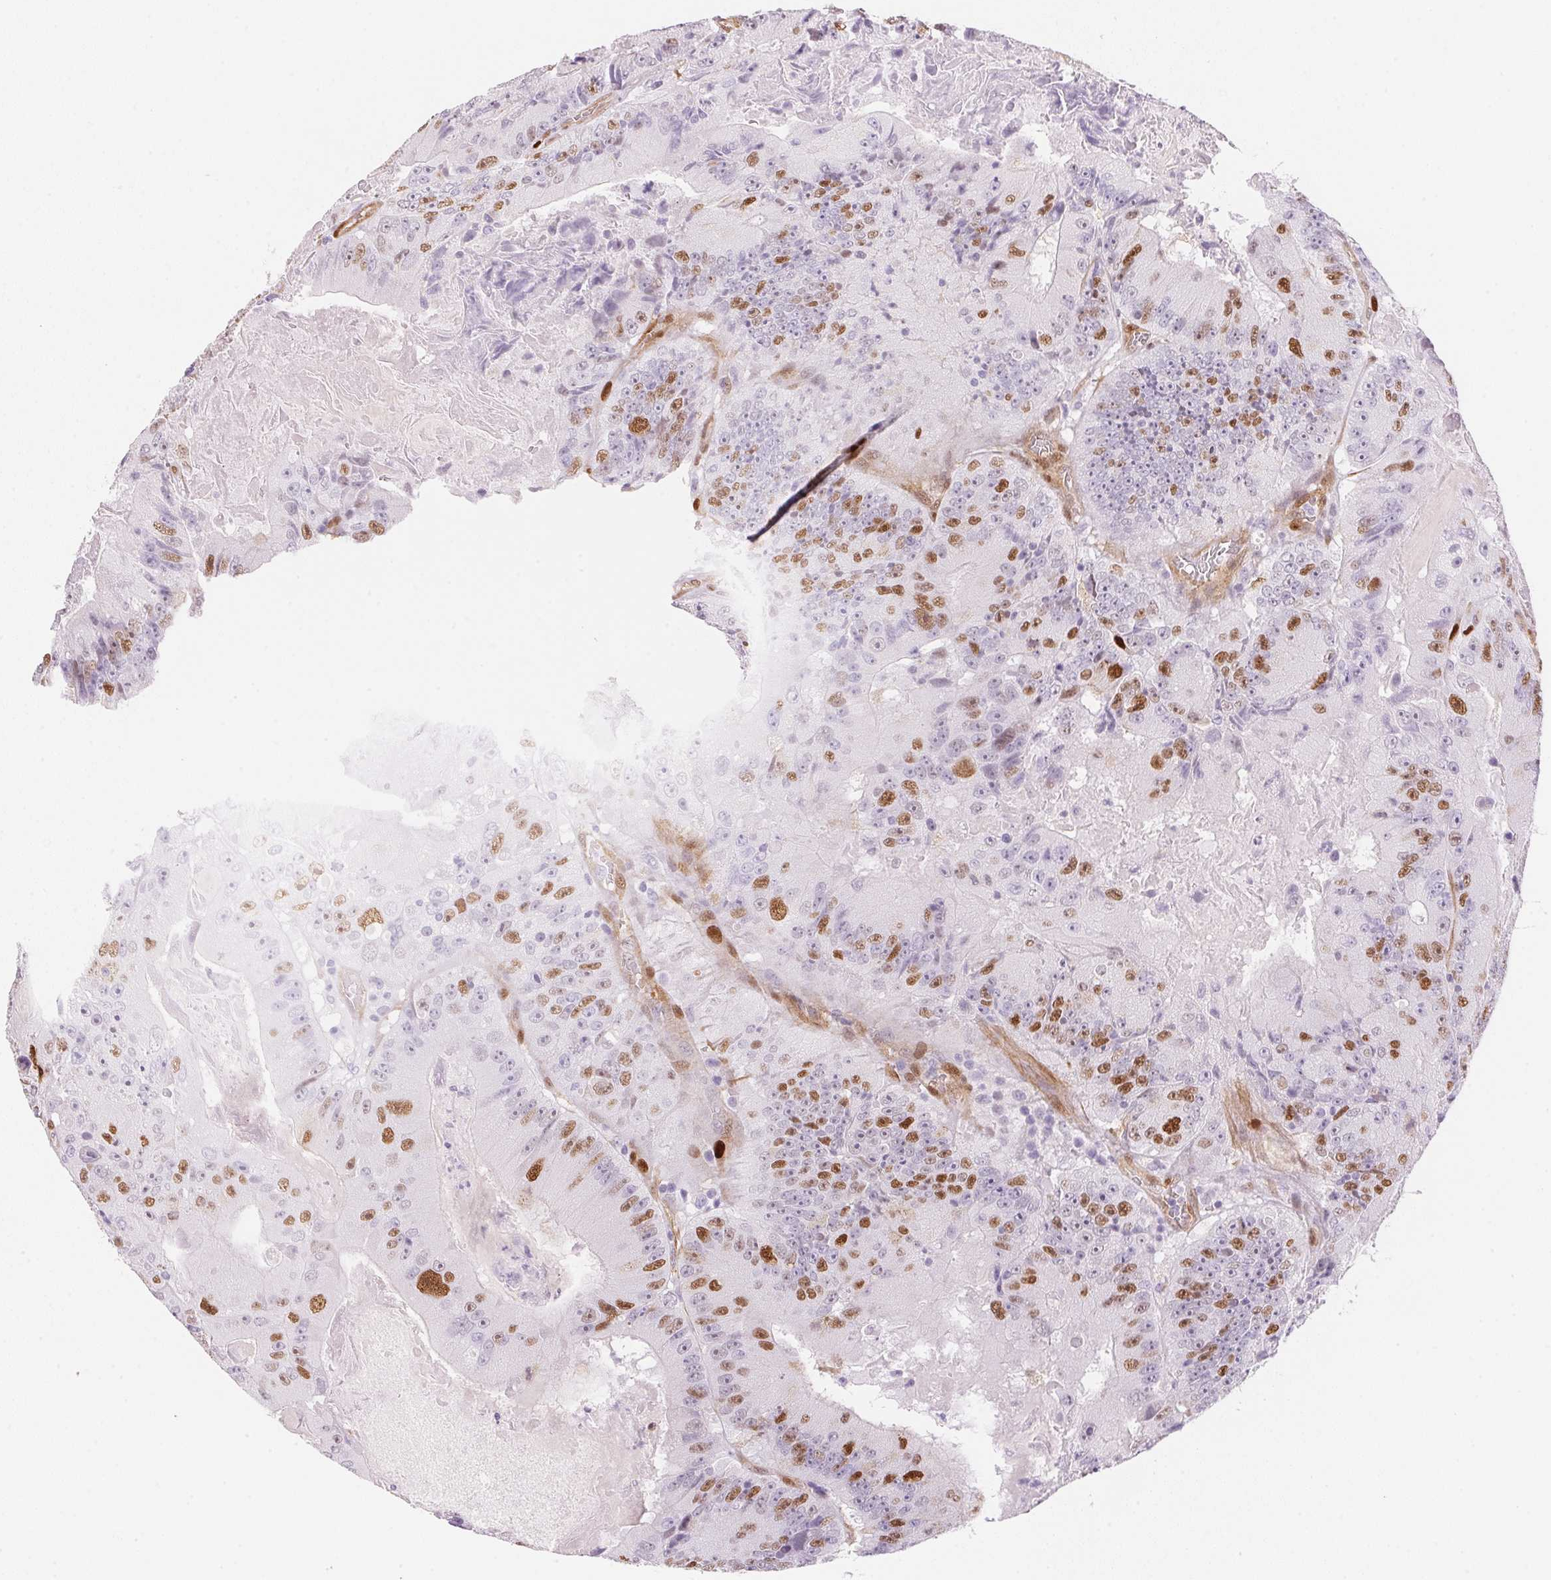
{"staining": {"intensity": "strong", "quantity": "<25%", "location": "nuclear"}, "tissue": "colorectal cancer", "cell_type": "Tumor cells", "image_type": "cancer", "snomed": [{"axis": "morphology", "description": "Adenocarcinoma, NOS"}, {"axis": "topography", "description": "Colon"}], "caption": "Adenocarcinoma (colorectal) stained for a protein reveals strong nuclear positivity in tumor cells.", "gene": "SMTN", "patient": {"sex": "female", "age": 86}}